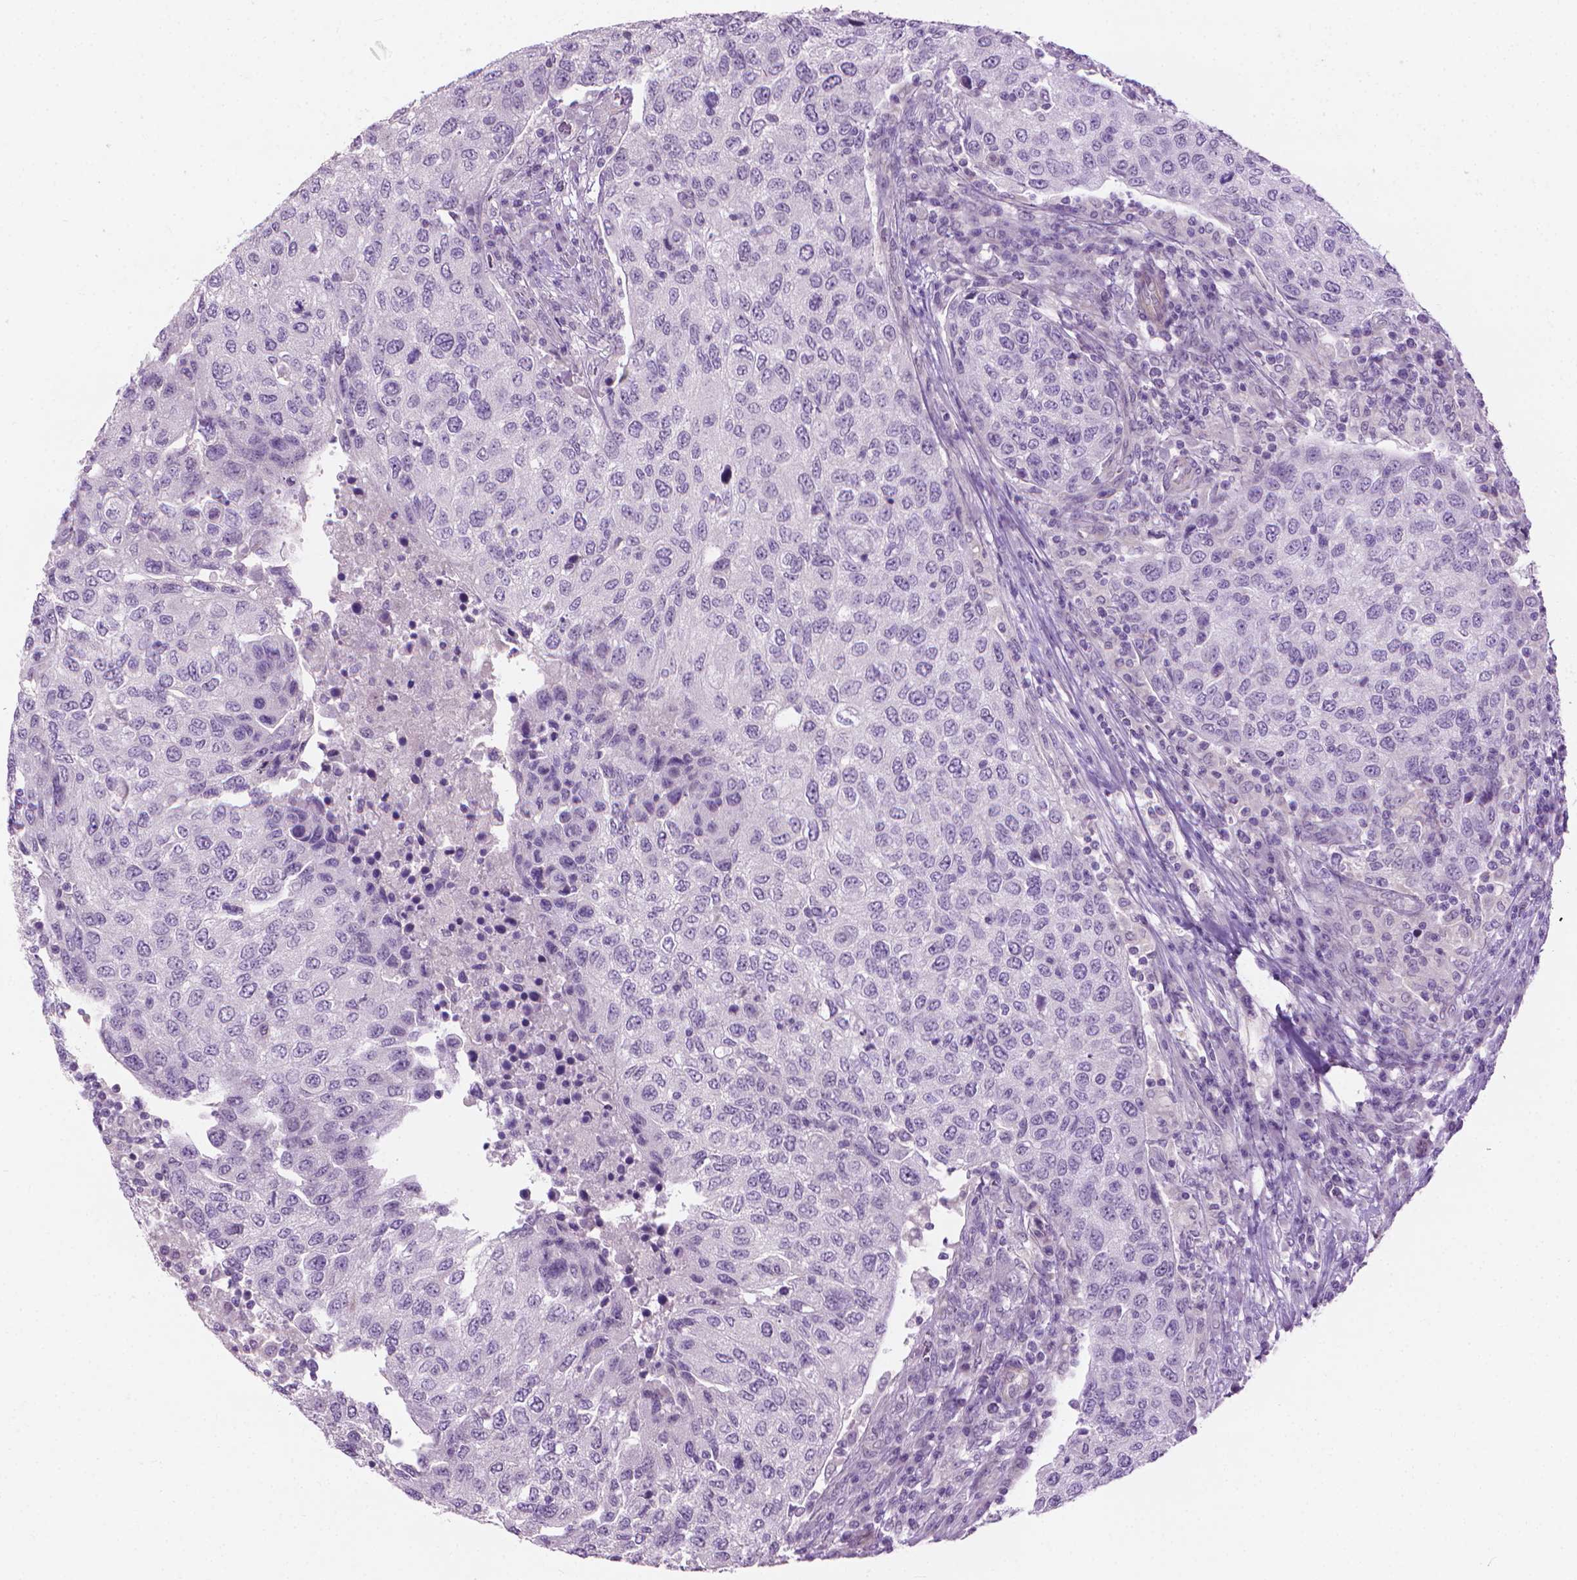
{"staining": {"intensity": "negative", "quantity": "none", "location": "none"}, "tissue": "urothelial cancer", "cell_type": "Tumor cells", "image_type": "cancer", "snomed": [{"axis": "morphology", "description": "Urothelial carcinoma, High grade"}, {"axis": "topography", "description": "Urinary bladder"}], "caption": "A histopathology image of urothelial cancer stained for a protein exhibits no brown staining in tumor cells.", "gene": "KRT73", "patient": {"sex": "female", "age": 78}}